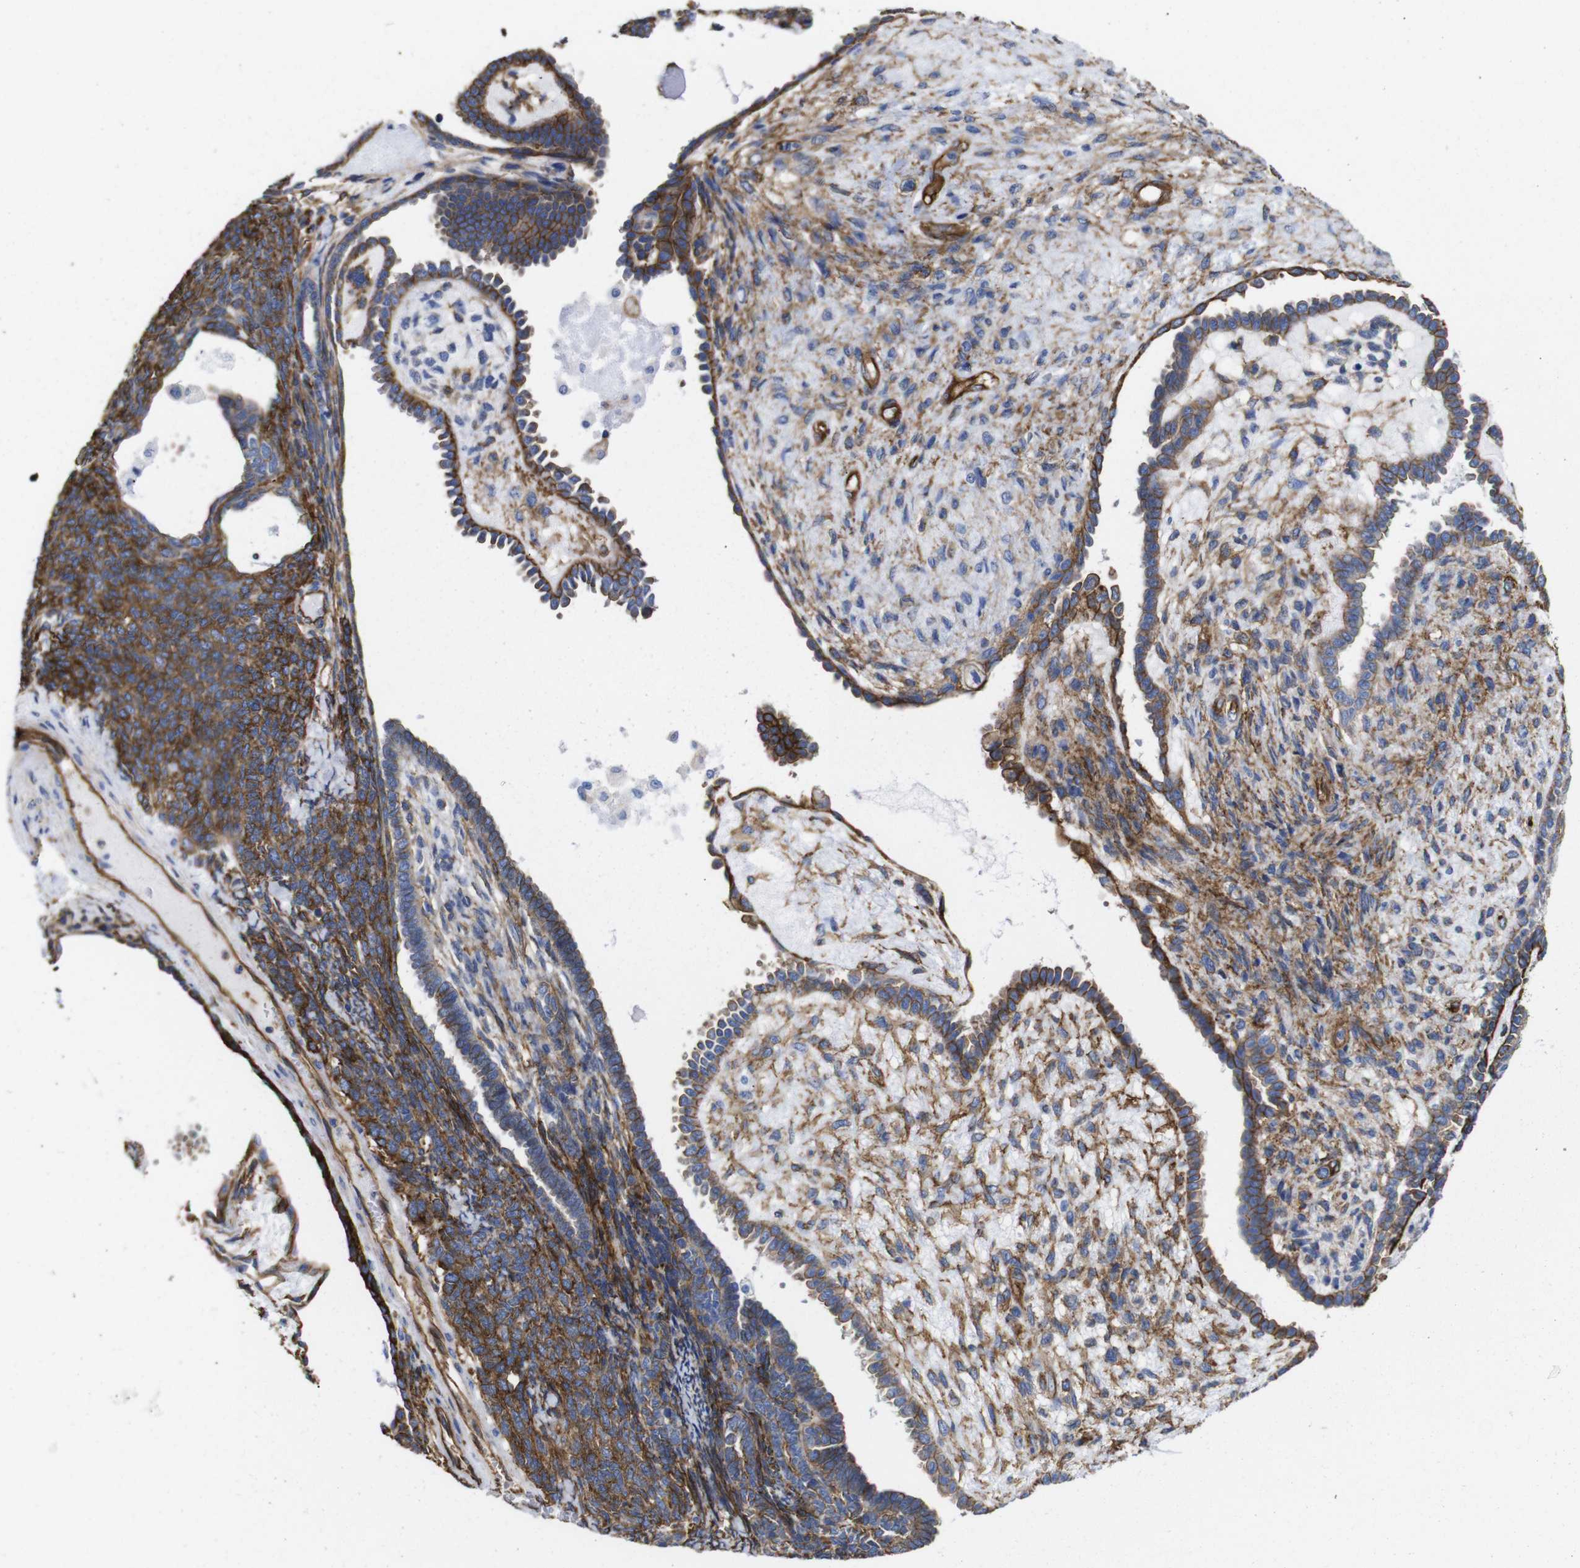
{"staining": {"intensity": "moderate", "quantity": ">75%", "location": "cytoplasmic/membranous"}, "tissue": "endometrial cancer", "cell_type": "Tumor cells", "image_type": "cancer", "snomed": [{"axis": "morphology", "description": "Neoplasm, malignant, NOS"}, {"axis": "topography", "description": "Endometrium"}], "caption": "A high-resolution photomicrograph shows immunohistochemistry staining of endometrial neoplasm (malignant), which reveals moderate cytoplasmic/membranous expression in approximately >75% of tumor cells.", "gene": "SPTBN1", "patient": {"sex": "female", "age": 74}}